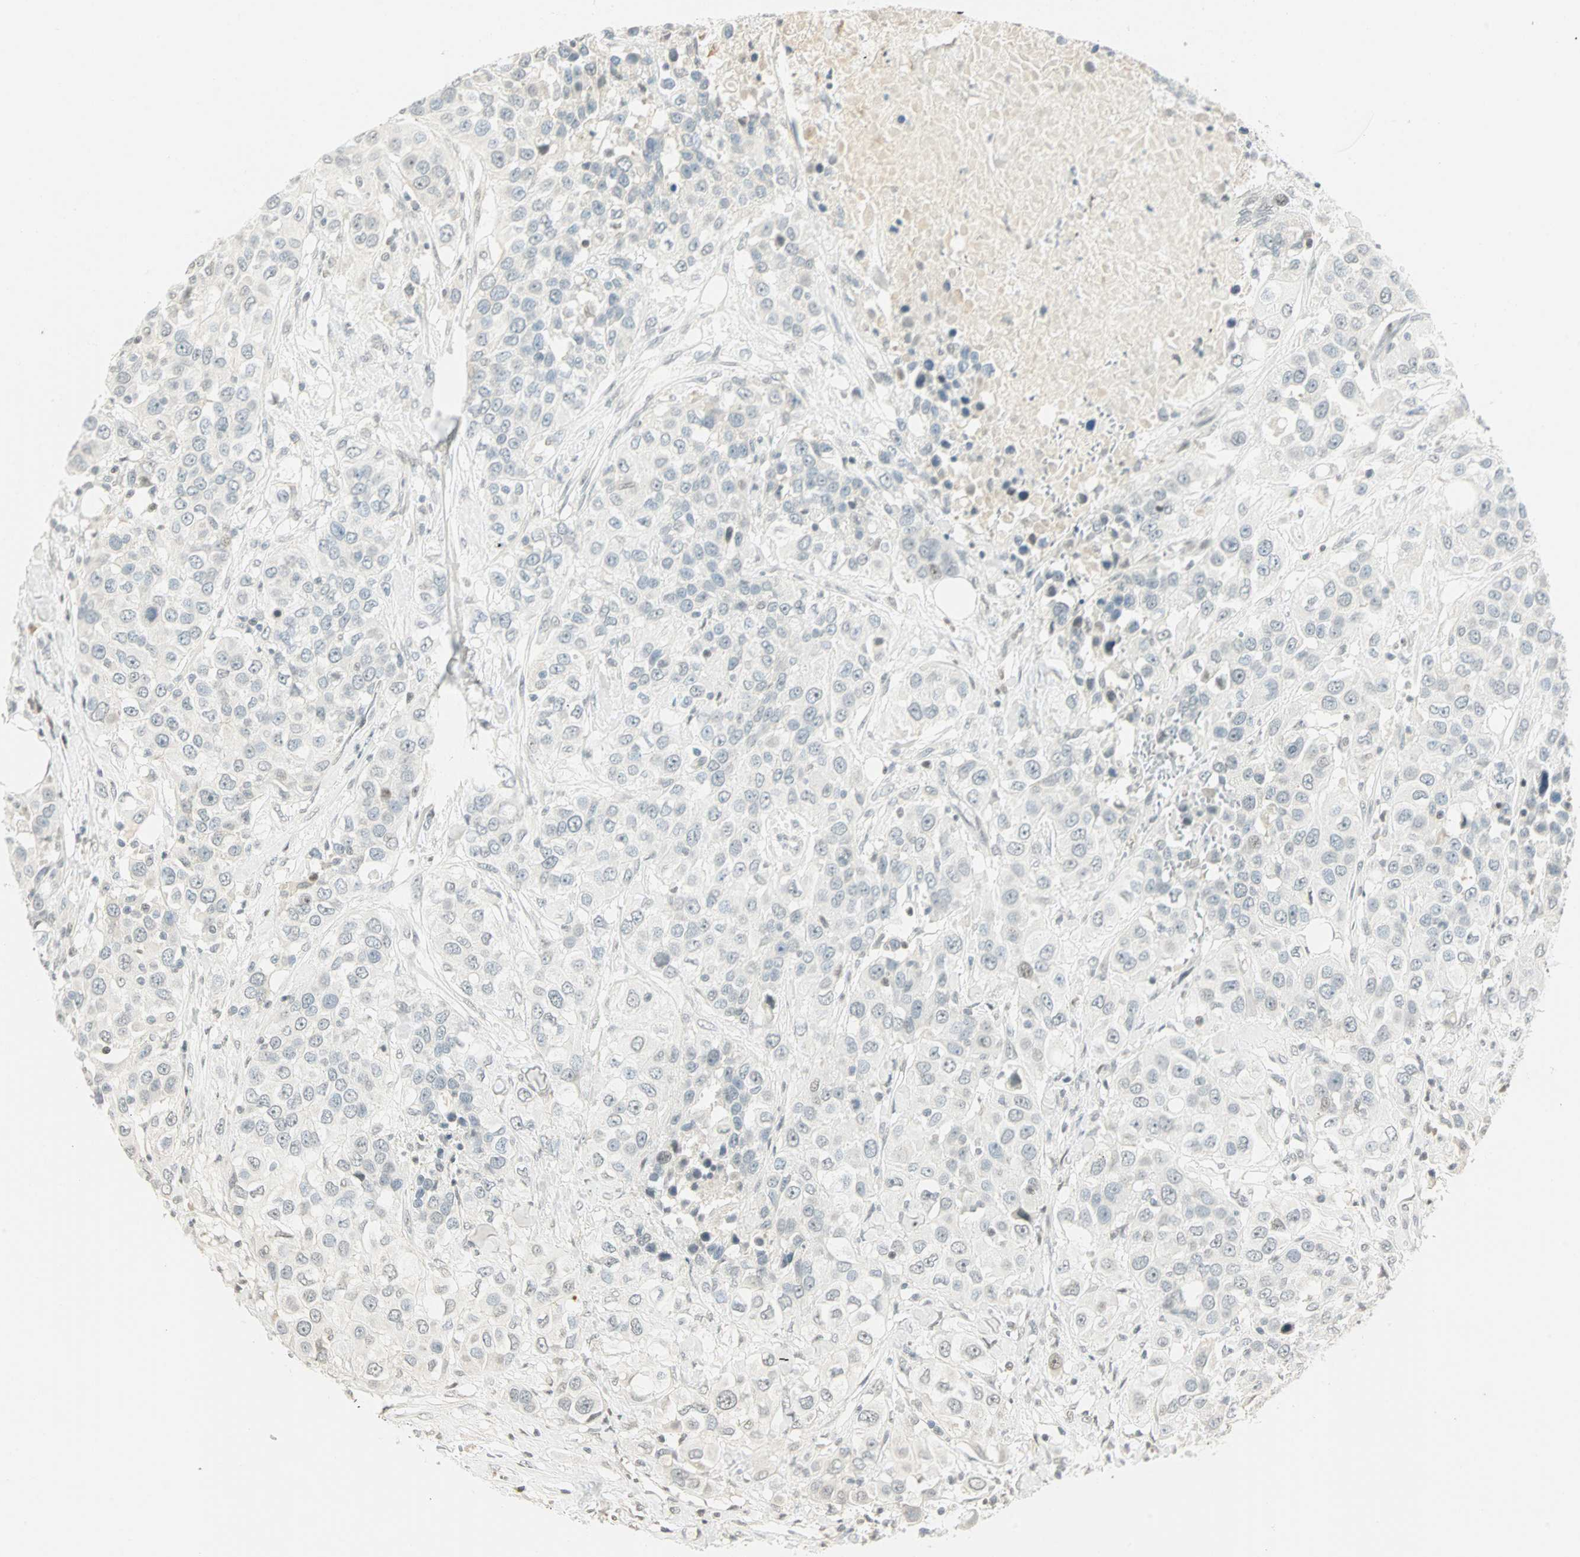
{"staining": {"intensity": "weak", "quantity": "<25%", "location": "nuclear"}, "tissue": "urothelial cancer", "cell_type": "Tumor cells", "image_type": "cancer", "snomed": [{"axis": "morphology", "description": "Urothelial carcinoma, High grade"}, {"axis": "topography", "description": "Urinary bladder"}], "caption": "High magnification brightfield microscopy of urothelial carcinoma (high-grade) stained with DAB (3,3'-diaminobenzidine) (brown) and counterstained with hematoxylin (blue): tumor cells show no significant expression. Nuclei are stained in blue.", "gene": "SMAD3", "patient": {"sex": "female", "age": 80}}